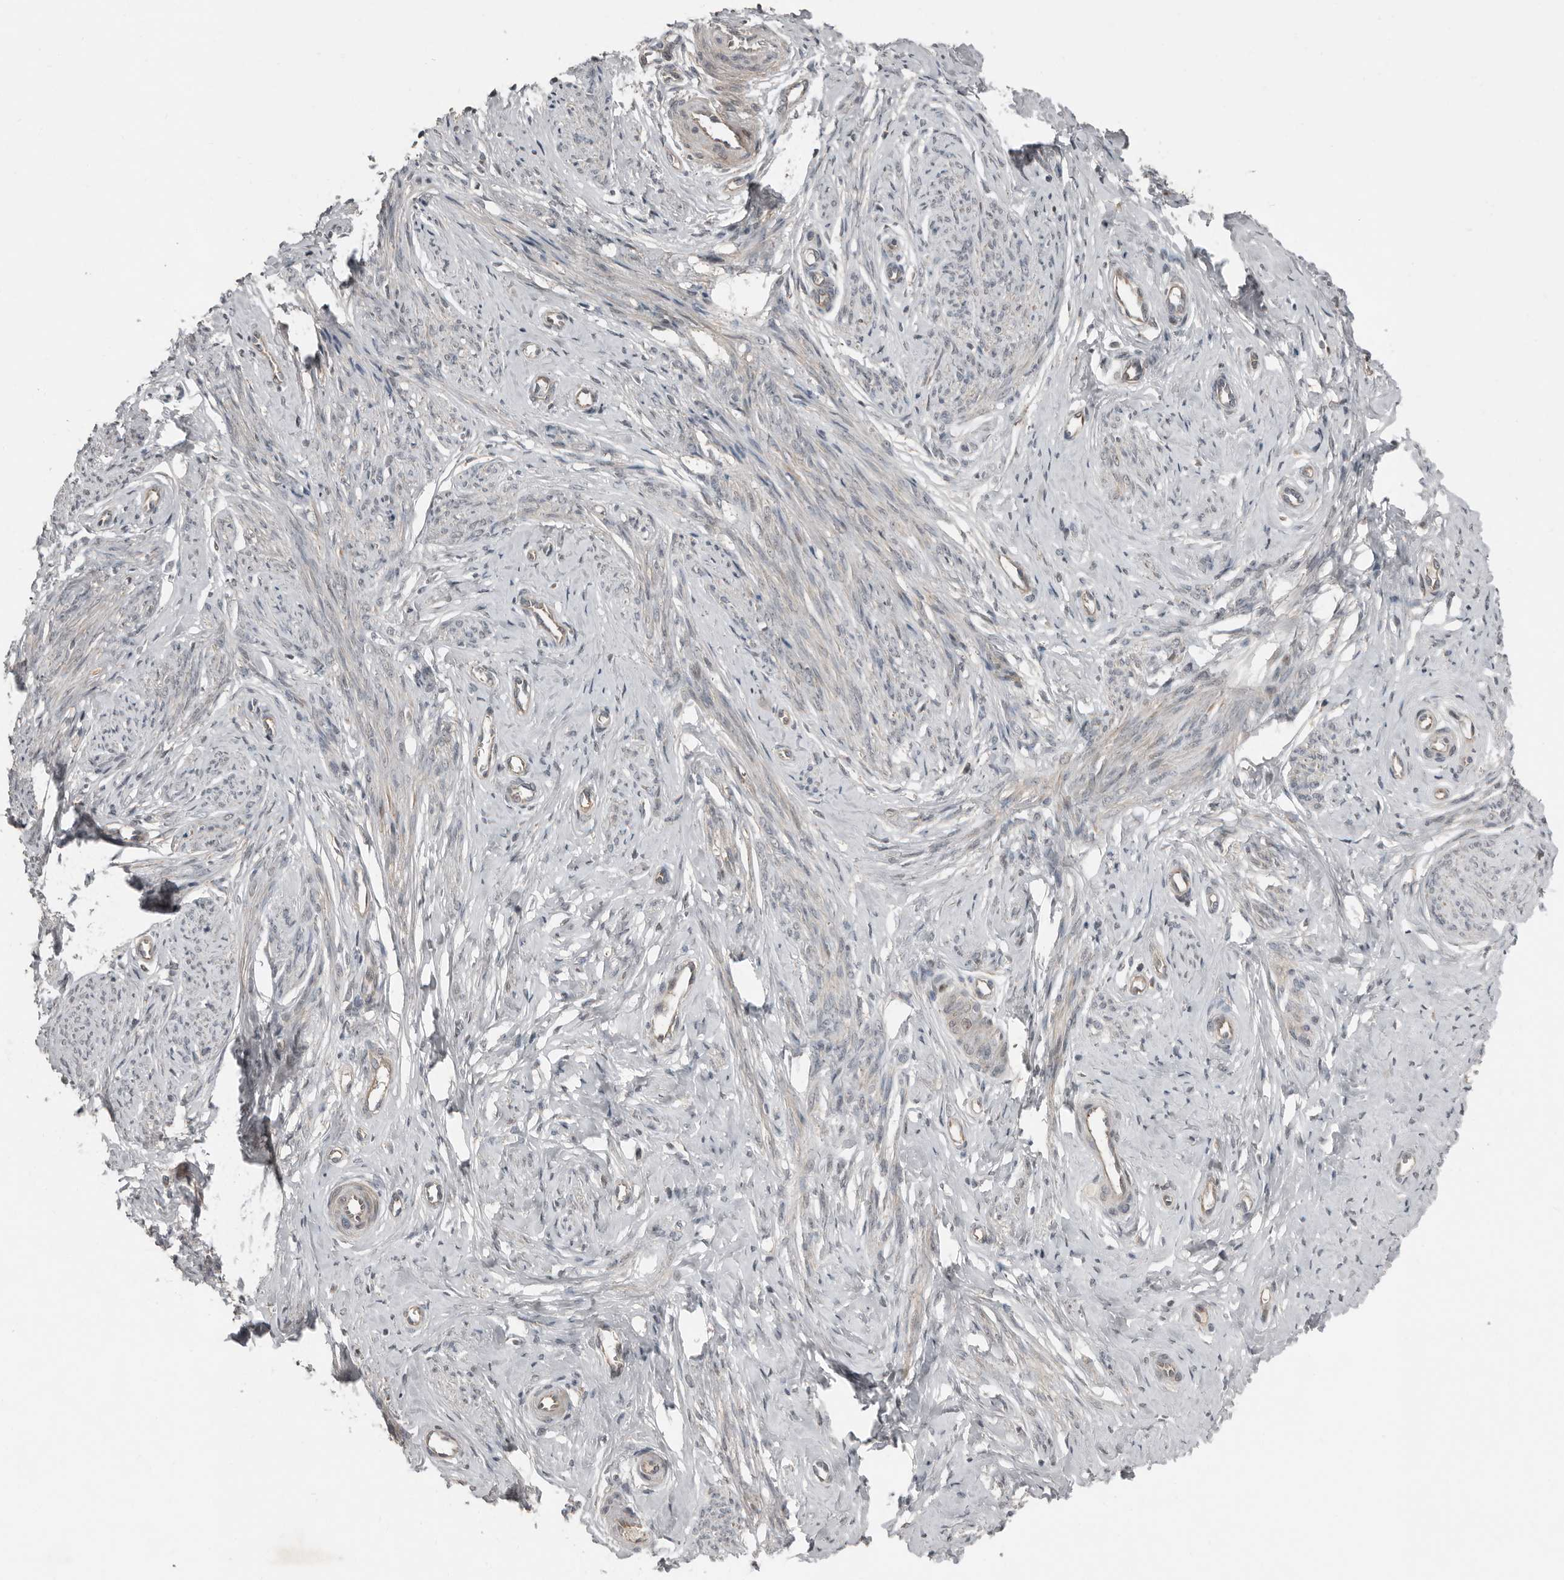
{"staining": {"intensity": "weak", "quantity": "<25%", "location": "cytoplasmic/membranous"}, "tissue": "cervix", "cell_type": "Squamous epithelial cells", "image_type": "normal", "snomed": [{"axis": "morphology", "description": "Normal tissue, NOS"}, {"axis": "topography", "description": "Cervix"}], "caption": "Immunohistochemistry (IHC) photomicrograph of unremarkable cervix stained for a protein (brown), which shows no staining in squamous epithelial cells.", "gene": "TEAD3", "patient": {"sex": "female", "age": 36}}